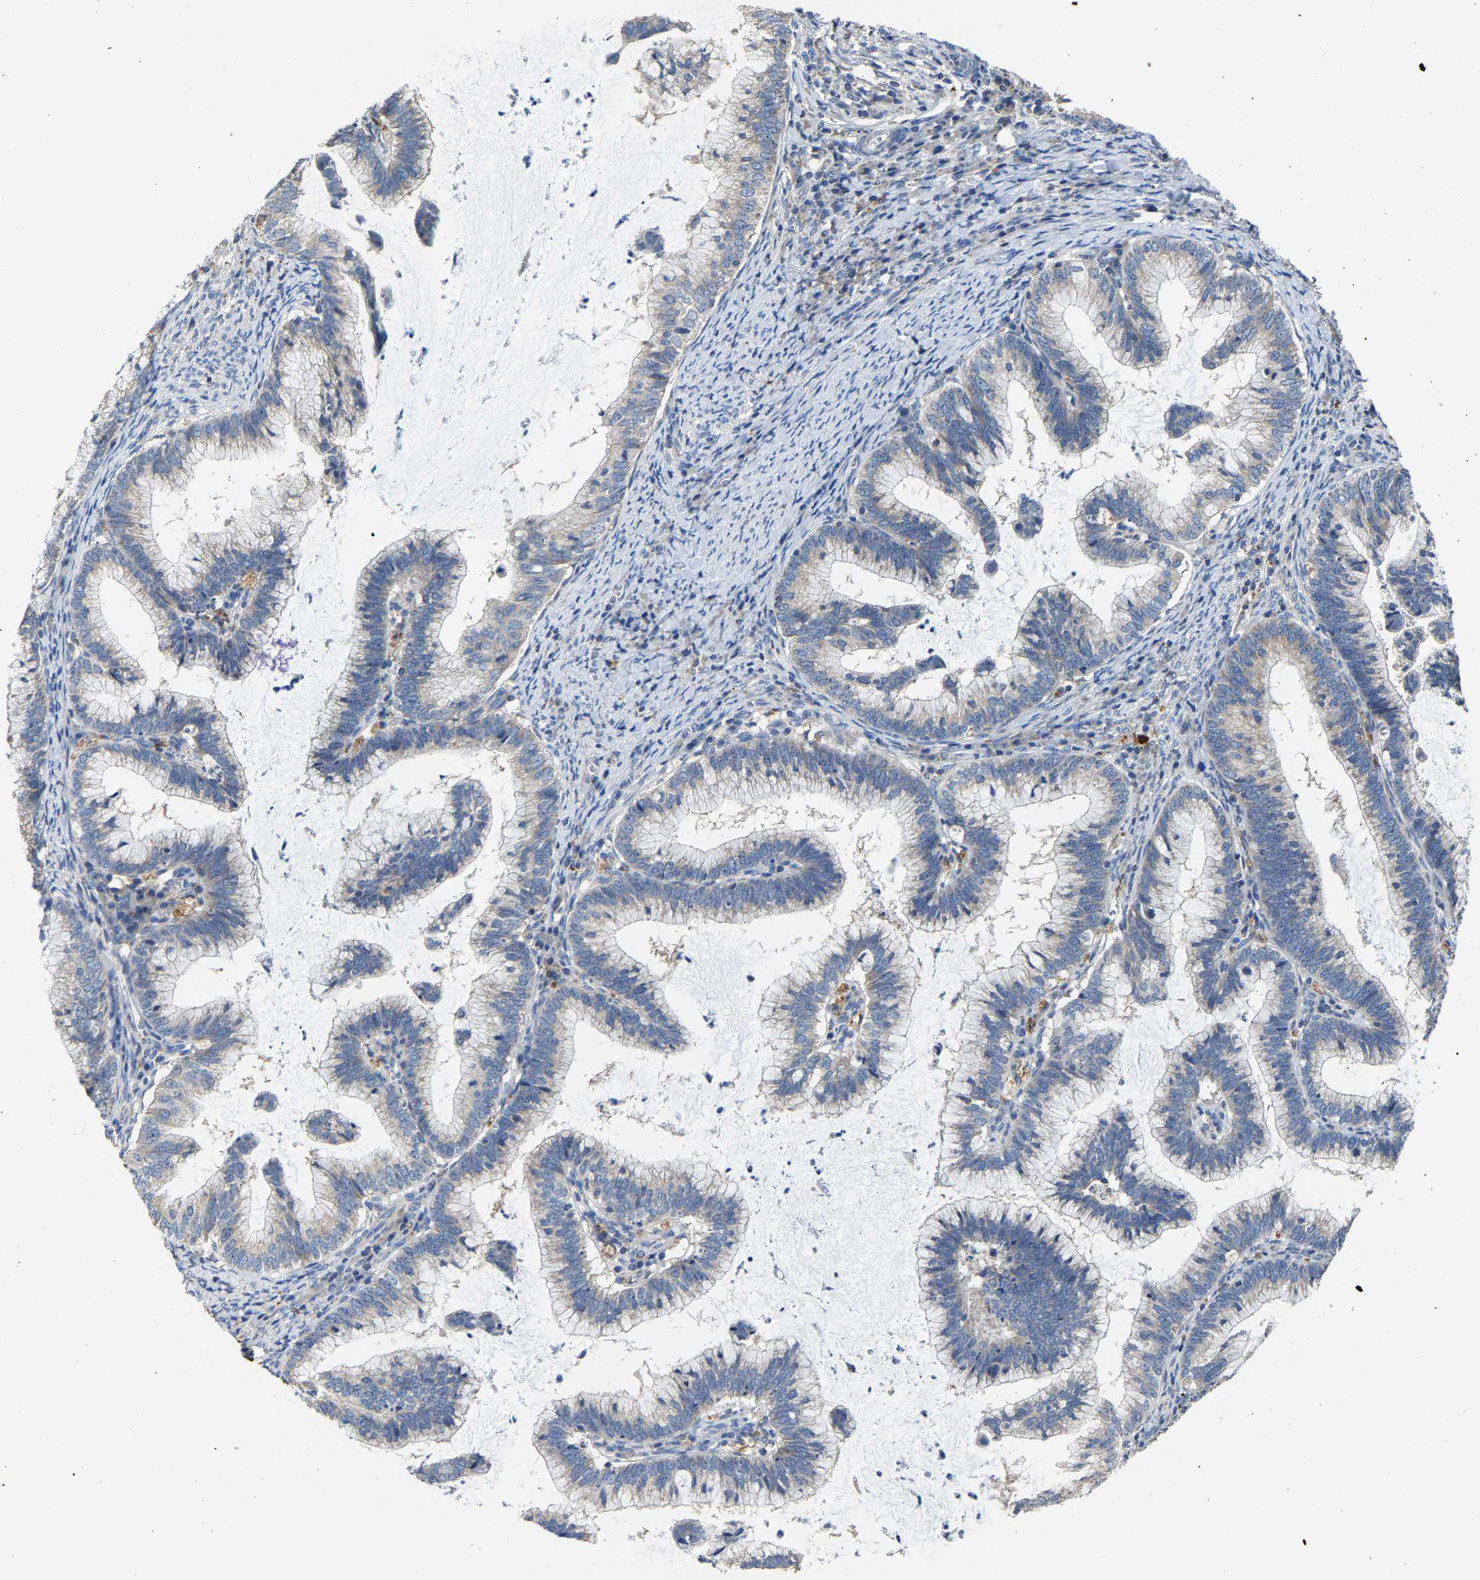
{"staining": {"intensity": "negative", "quantity": "none", "location": "none"}, "tissue": "cervical cancer", "cell_type": "Tumor cells", "image_type": "cancer", "snomed": [{"axis": "morphology", "description": "Adenocarcinoma, NOS"}, {"axis": "topography", "description": "Cervix"}], "caption": "Cervical cancer stained for a protein using immunohistochemistry exhibits no positivity tumor cells.", "gene": "AGK", "patient": {"sex": "female", "age": 36}}